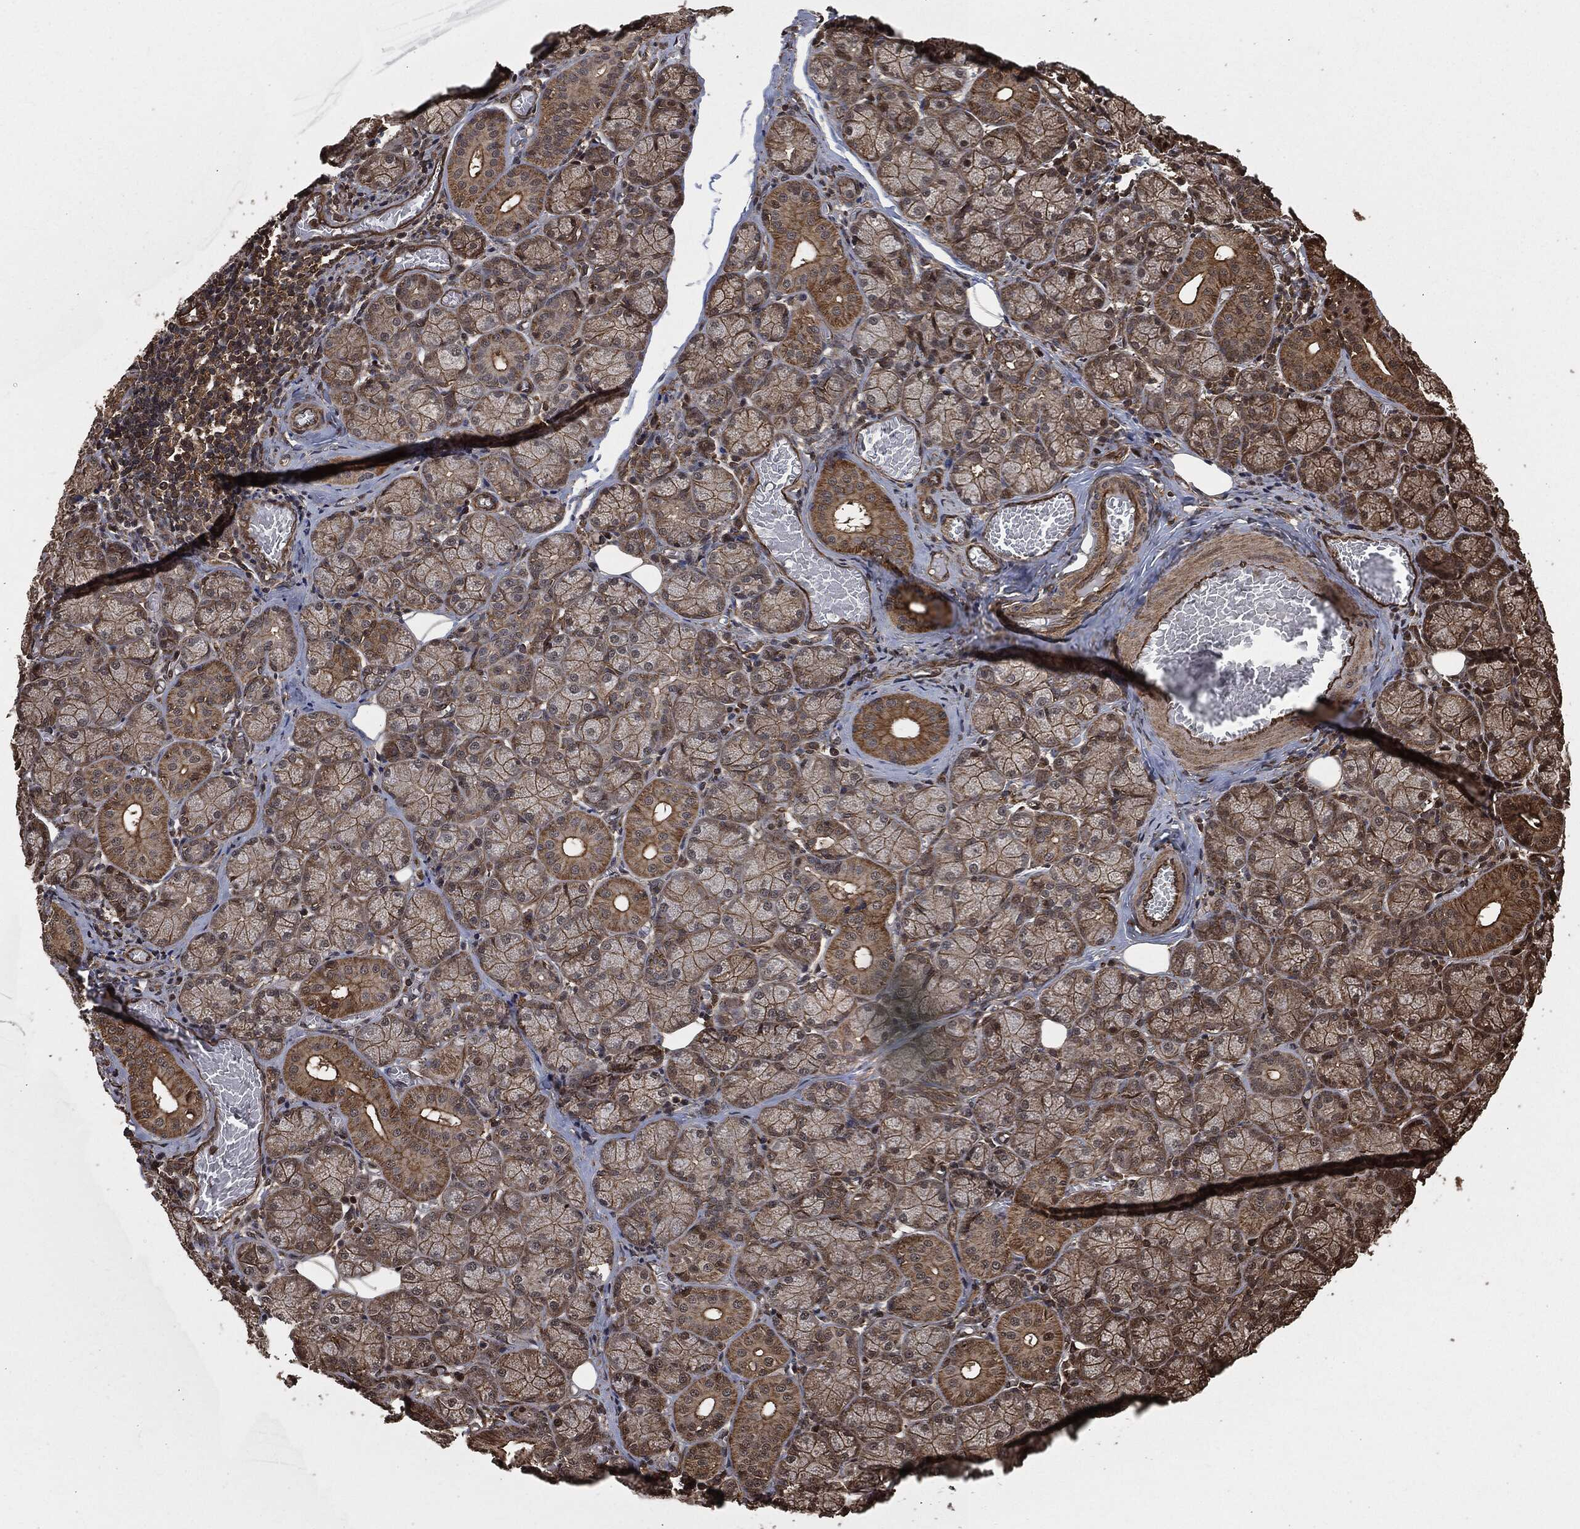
{"staining": {"intensity": "strong", "quantity": "25%-75%", "location": "cytoplasmic/membranous,nuclear"}, "tissue": "salivary gland", "cell_type": "Glandular cells", "image_type": "normal", "snomed": [{"axis": "morphology", "description": "Normal tissue, NOS"}, {"axis": "topography", "description": "Salivary gland"}, {"axis": "topography", "description": "Peripheral nerve tissue"}], "caption": "IHC staining of benign salivary gland, which displays high levels of strong cytoplasmic/membranous,nuclear staining in about 25%-75% of glandular cells indicating strong cytoplasmic/membranous,nuclear protein staining. The staining was performed using DAB (brown) for protein detection and nuclei were counterstained in hematoxylin (blue).", "gene": "HRAS", "patient": {"sex": "female", "age": 24}}